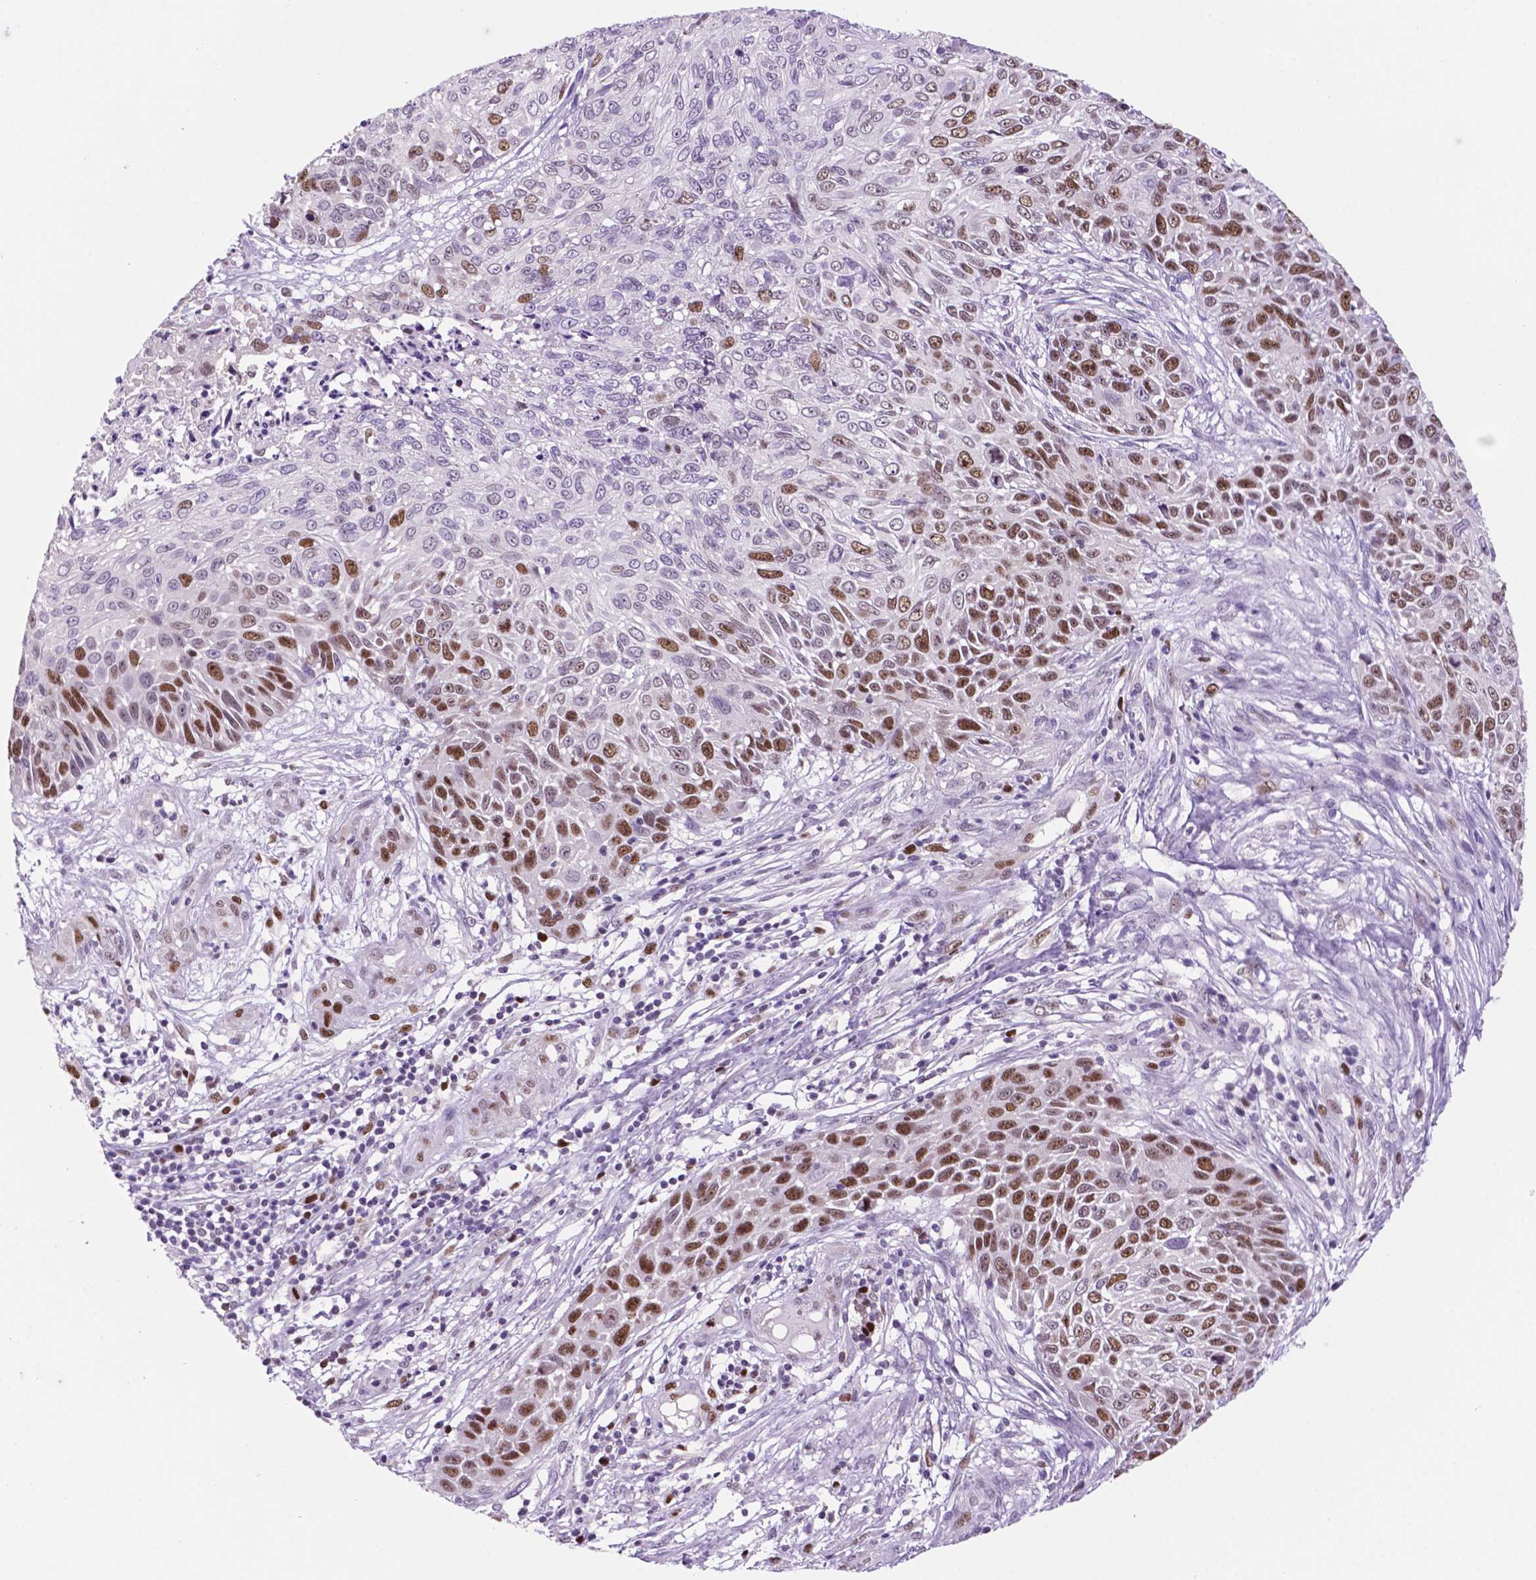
{"staining": {"intensity": "moderate", "quantity": "25%-75%", "location": "nuclear"}, "tissue": "skin cancer", "cell_type": "Tumor cells", "image_type": "cancer", "snomed": [{"axis": "morphology", "description": "Squamous cell carcinoma, NOS"}, {"axis": "topography", "description": "Skin"}], "caption": "Protein expression by immunohistochemistry reveals moderate nuclear staining in approximately 25%-75% of tumor cells in squamous cell carcinoma (skin).", "gene": "NCAPH2", "patient": {"sex": "male", "age": 92}}